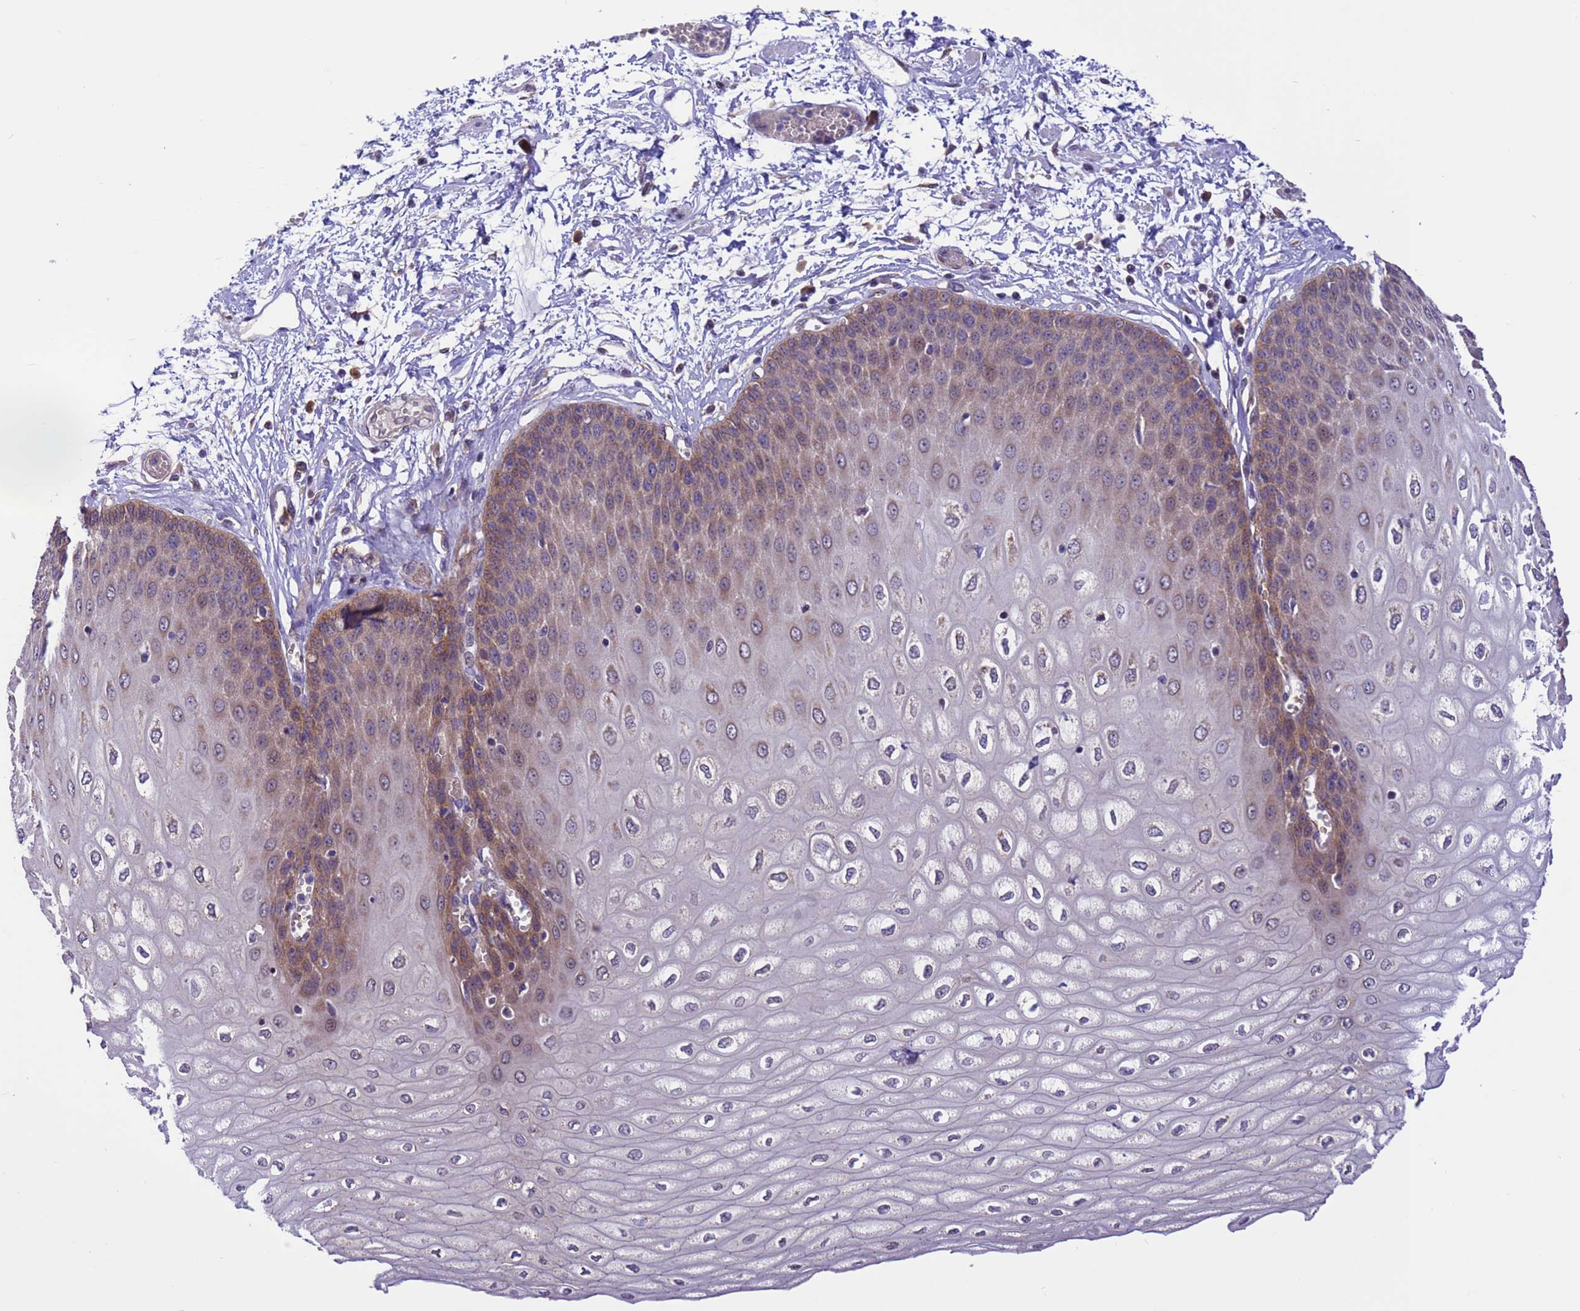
{"staining": {"intensity": "moderate", "quantity": "25%-75%", "location": "cytoplasmic/membranous"}, "tissue": "esophagus", "cell_type": "Squamous epithelial cells", "image_type": "normal", "snomed": [{"axis": "morphology", "description": "Normal tissue, NOS"}, {"axis": "topography", "description": "Esophagus"}], "caption": "Protein positivity by immunohistochemistry (IHC) demonstrates moderate cytoplasmic/membranous expression in about 25%-75% of squamous epithelial cells in unremarkable esophagus.", "gene": "ARHGAP12", "patient": {"sex": "male", "age": 60}}